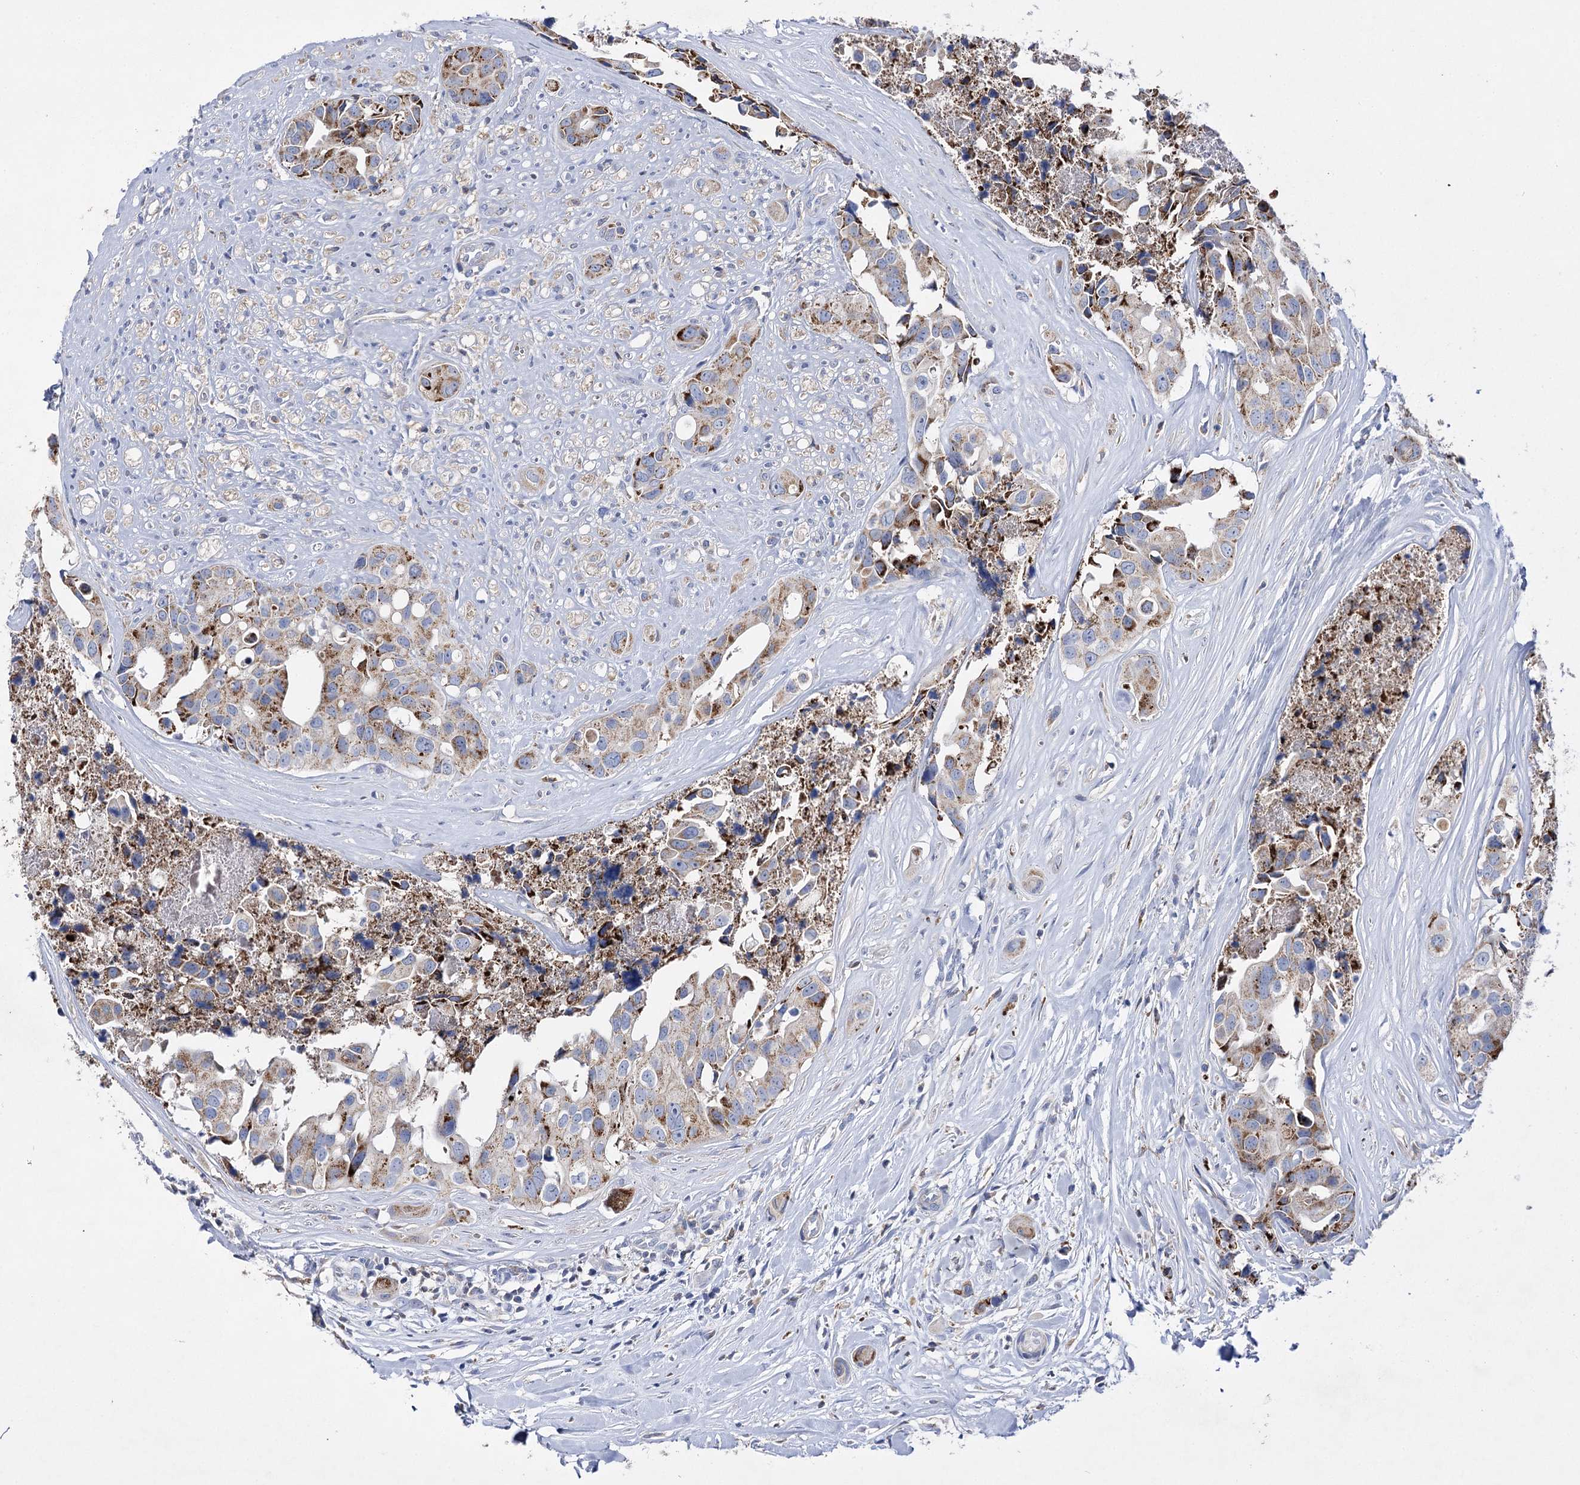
{"staining": {"intensity": "moderate", "quantity": ">75%", "location": "cytoplasmic/membranous"}, "tissue": "head and neck cancer", "cell_type": "Tumor cells", "image_type": "cancer", "snomed": [{"axis": "morphology", "description": "Adenocarcinoma, NOS"}, {"axis": "morphology", "description": "Adenocarcinoma, metastatic, NOS"}, {"axis": "topography", "description": "Head-Neck"}], "caption": "Immunohistochemical staining of head and neck cancer demonstrates medium levels of moderate cytoplasmic/membranous protein positivity in approximately >75% of tumor cells.", "gene": "COX15", "patient": {"sex": "male", "age": 75}}